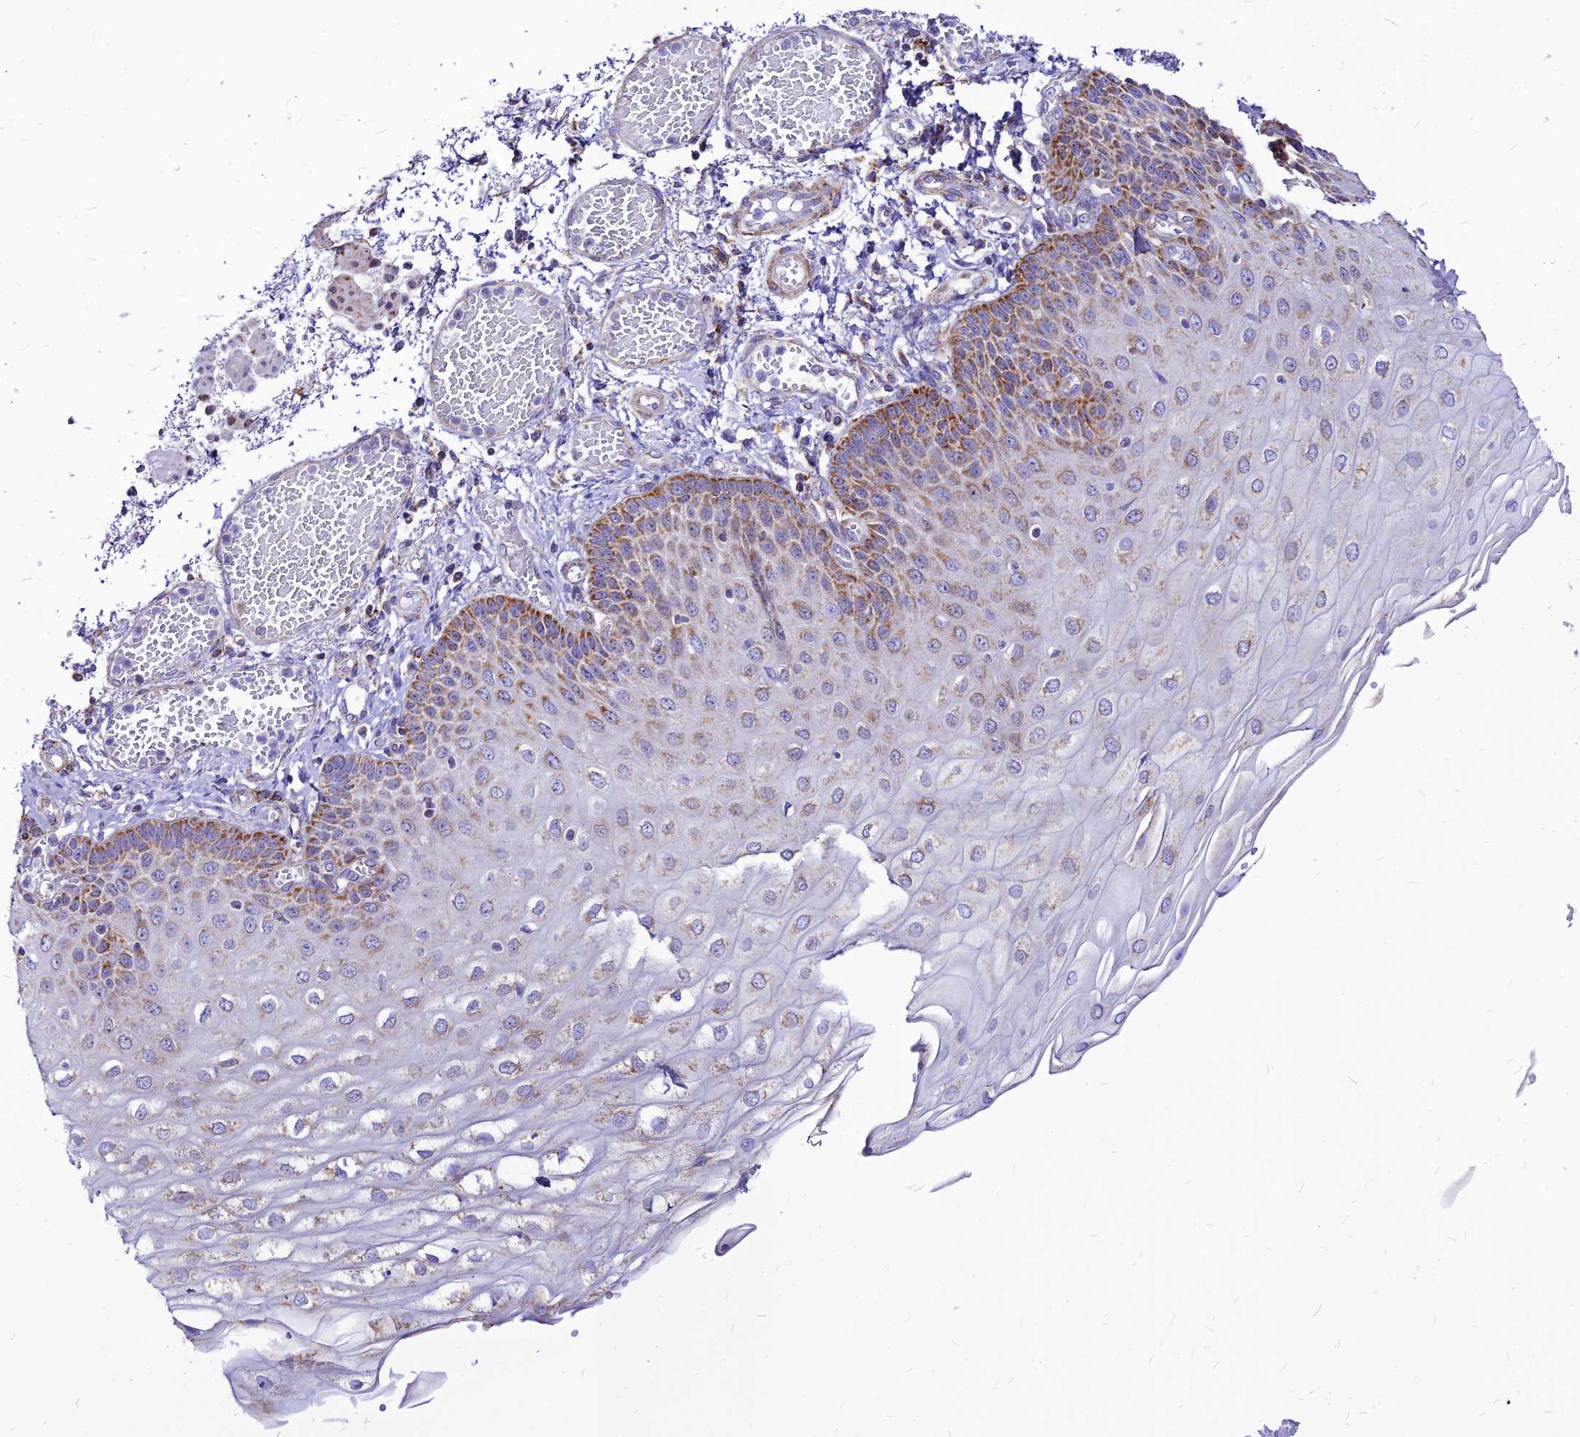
{"staining": {"intensity": "moderate", "quantity": "25%-75%", "location": "cytoplasmic/membranous"}, "tissue": "esophagus", "cell_type": "Squamous epithelial cells", "image_type": "normal", "snomed": [{"axis": "morphology", "description": "Normal tissue, NOS"}, {"axis": "topography", "description": "Esophagus"}], "caption": "The immunohistochemical stain labels moderate cytoplasmic/membranous positivity in squamous epithelial cells of benign esophagus.", "gene": "ECI1", "patient": {"sex": "male", "age": 81}}